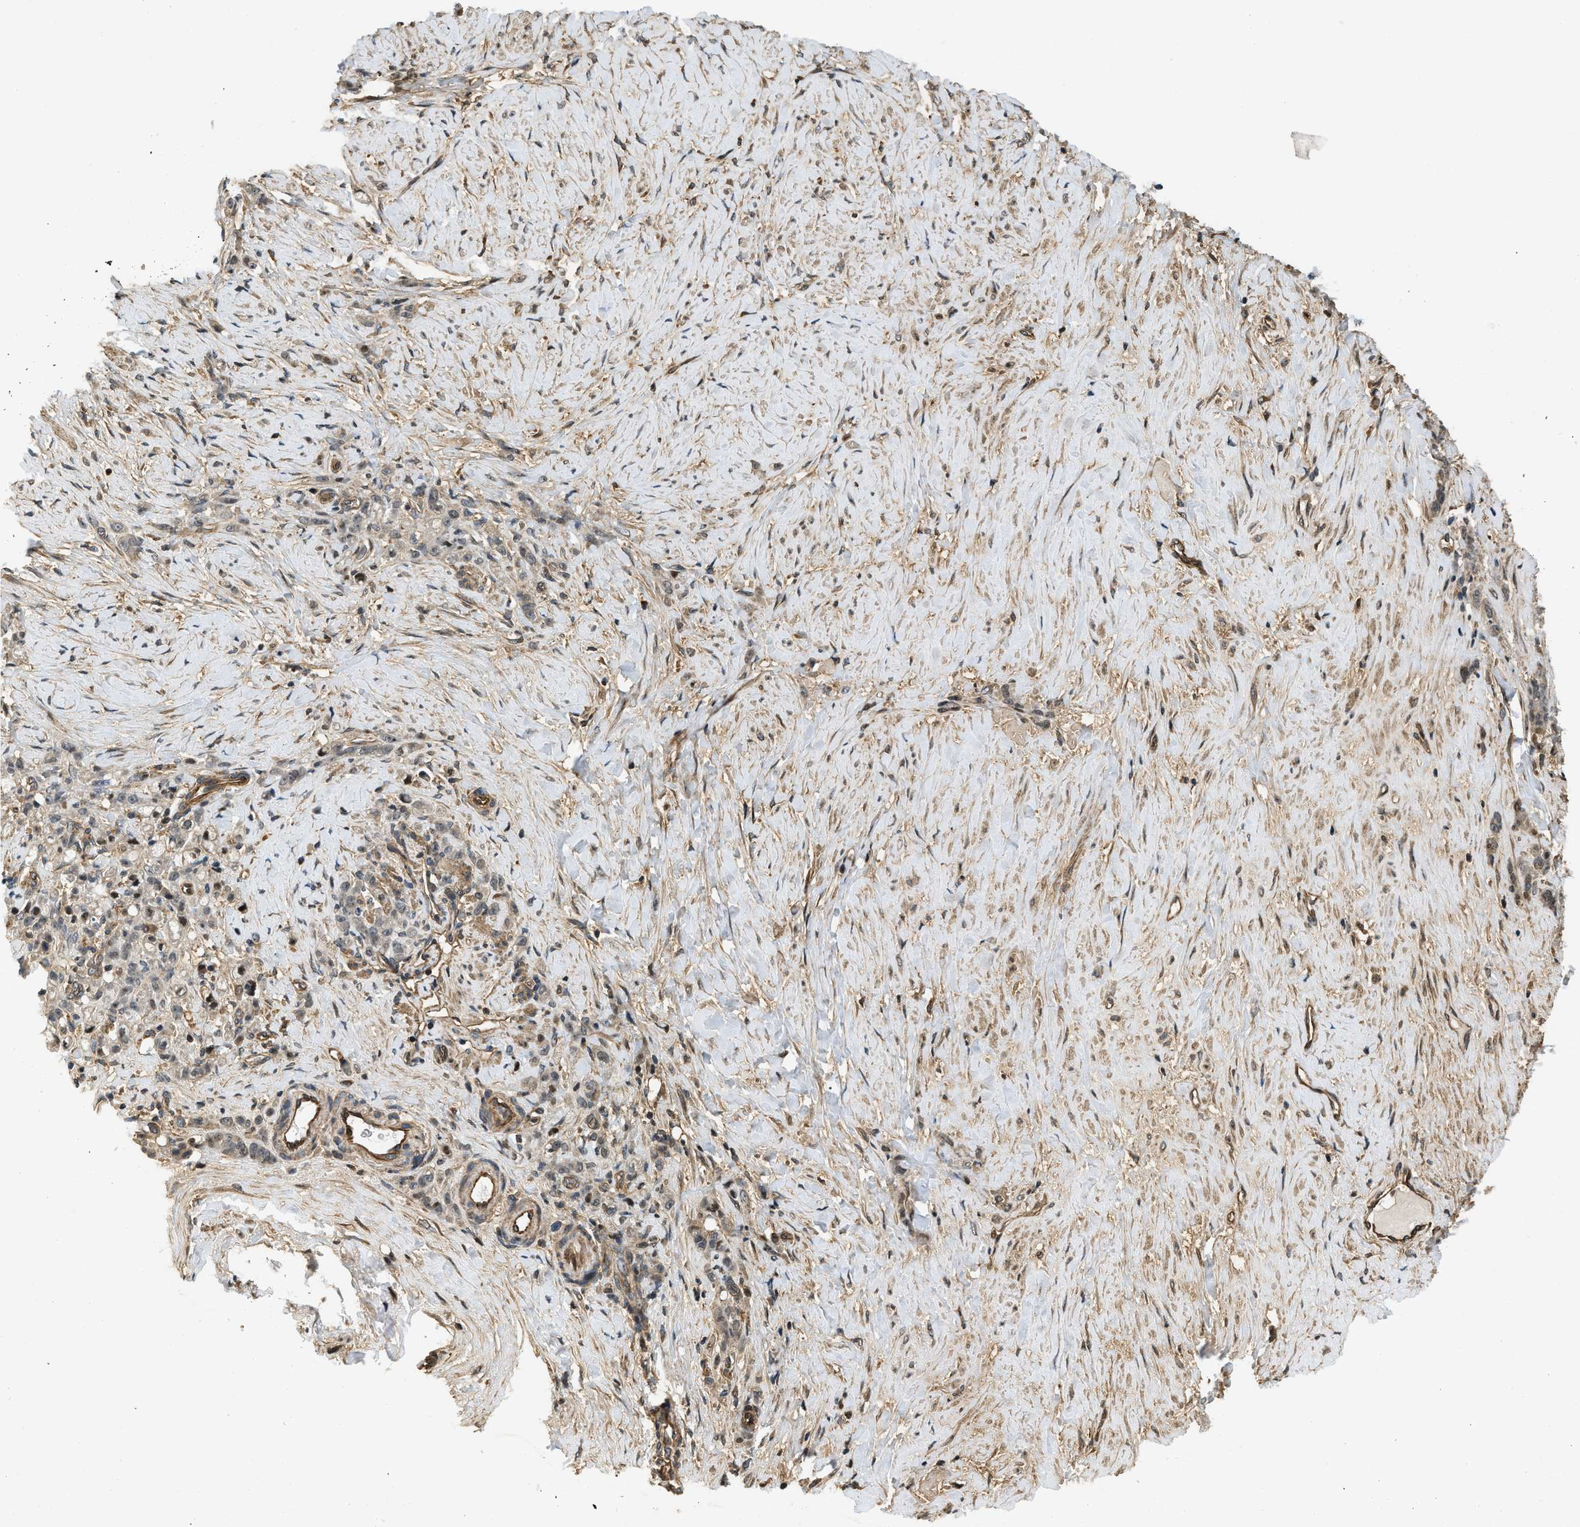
{"staining": {"intensity": "moderate", "quantity": "25%-75%", "location": "nuclear"}, "tissue": "stomach cancer", "cell_type": "Tumor cells", "image_type": "cancer", "snomed": [{"axis": "morphology", "description": "Adenocarcinoma, NOS"}, {"axis": "topography", "description": "Stomach"}], "caption": "Stomach cancer (adenocarcinoma) tissue displays moderate nuclear expression in about 25%-75% of tumor cells, visualized by immunohistochemistry.", "gene": "LTA4H", "patient": {"sex": "male", "age": 82}}